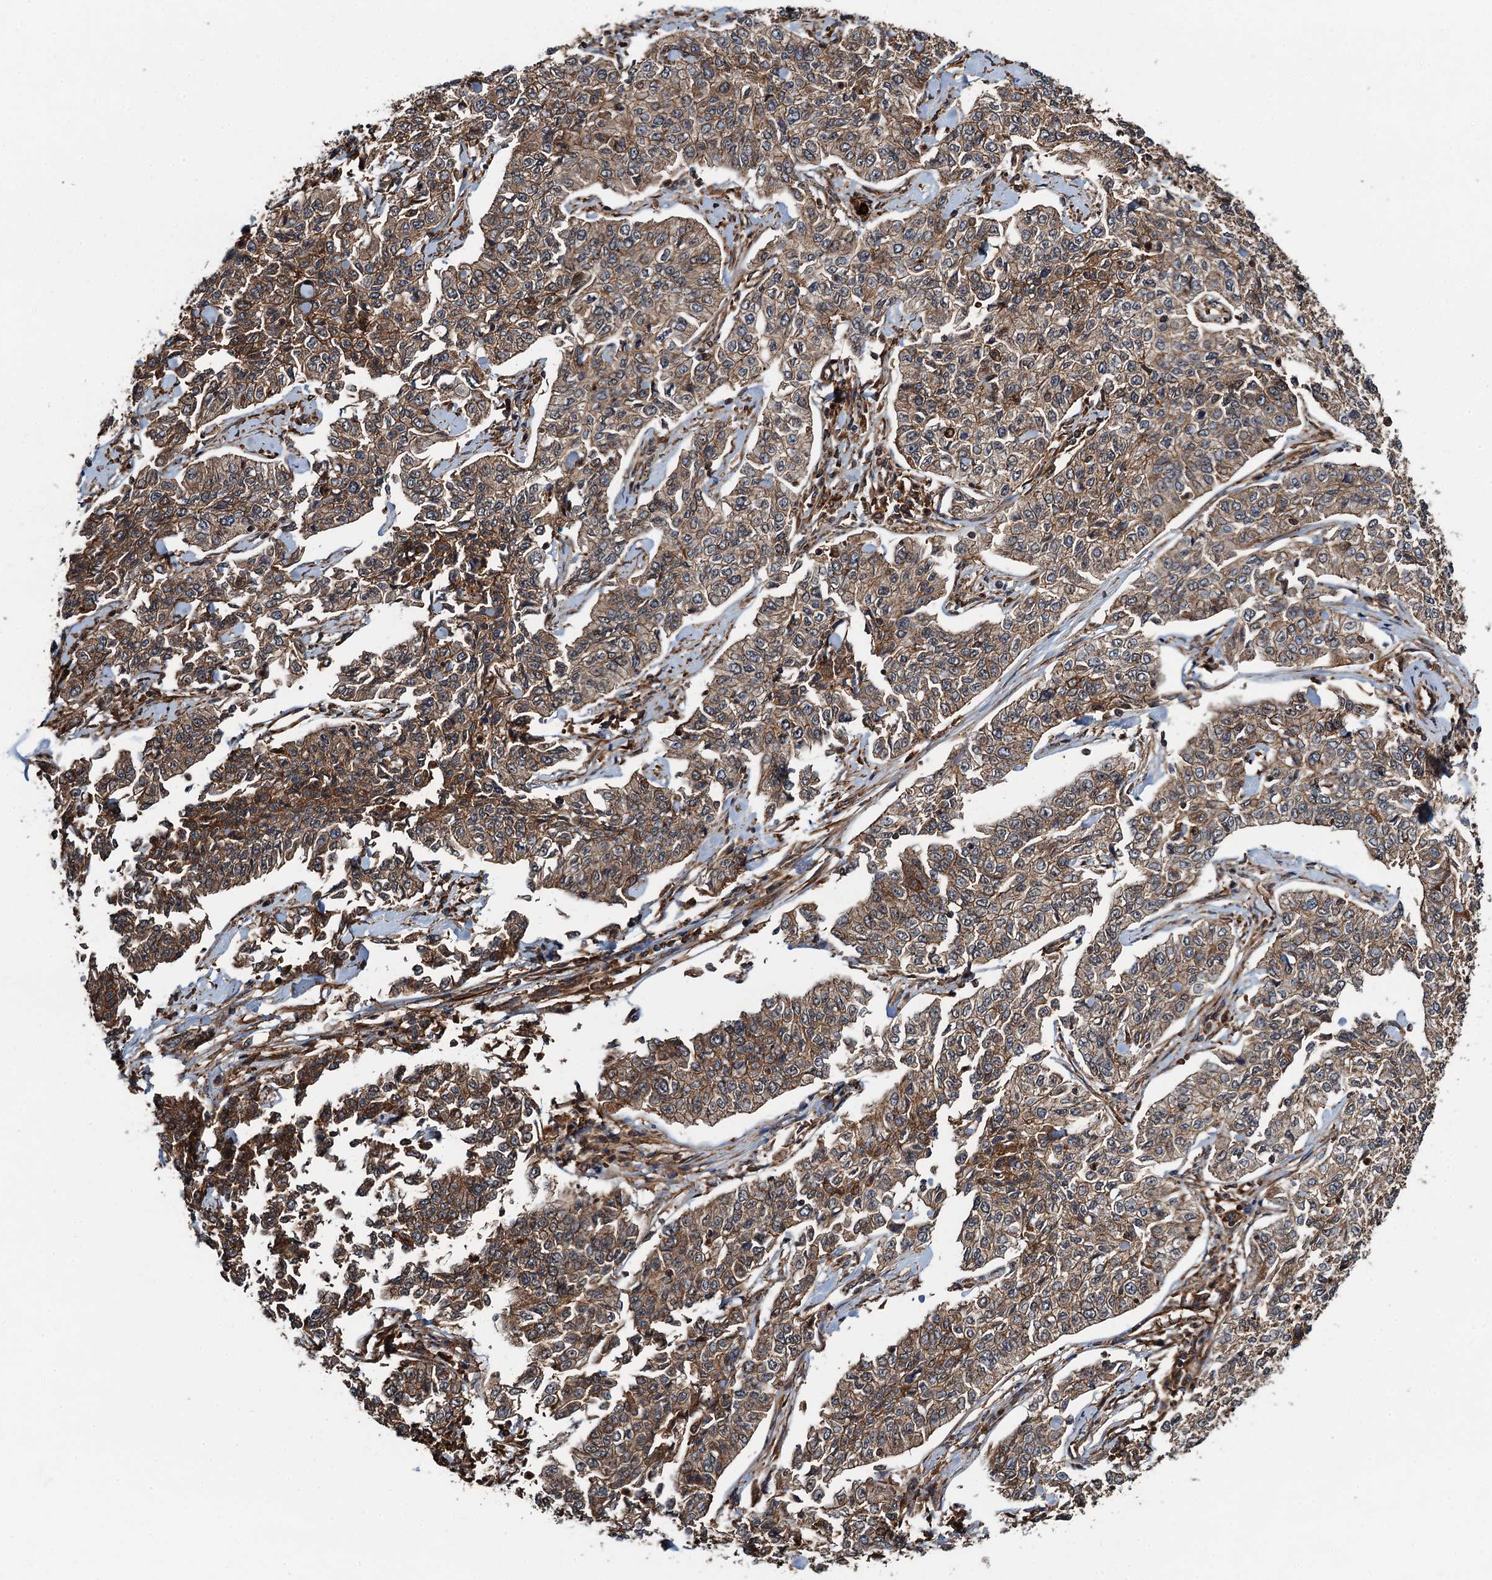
{"staining": {"intensity": "moderate", "quantity": ">75%", "location": "cytoplasmic/membranous"}, "tissue": "cervical cancer", "cell_type": "Tumor cells", "image_type": "cancer", "snomed": [{"axis": "morphology", "description": "Squamous cell carcinoma, NOS"}, {"axis": "topography", "description": "Cervix"}], "caption": "The photomicrograph displays immunohistochemical staining of squamous cell carcinoma (cervical). There is moderate cytoplasmic/membranous expression is identified in about >75% of tumor cells.", "gene": "WHAMM", "patient": {"sex": "female", "age": 35}}